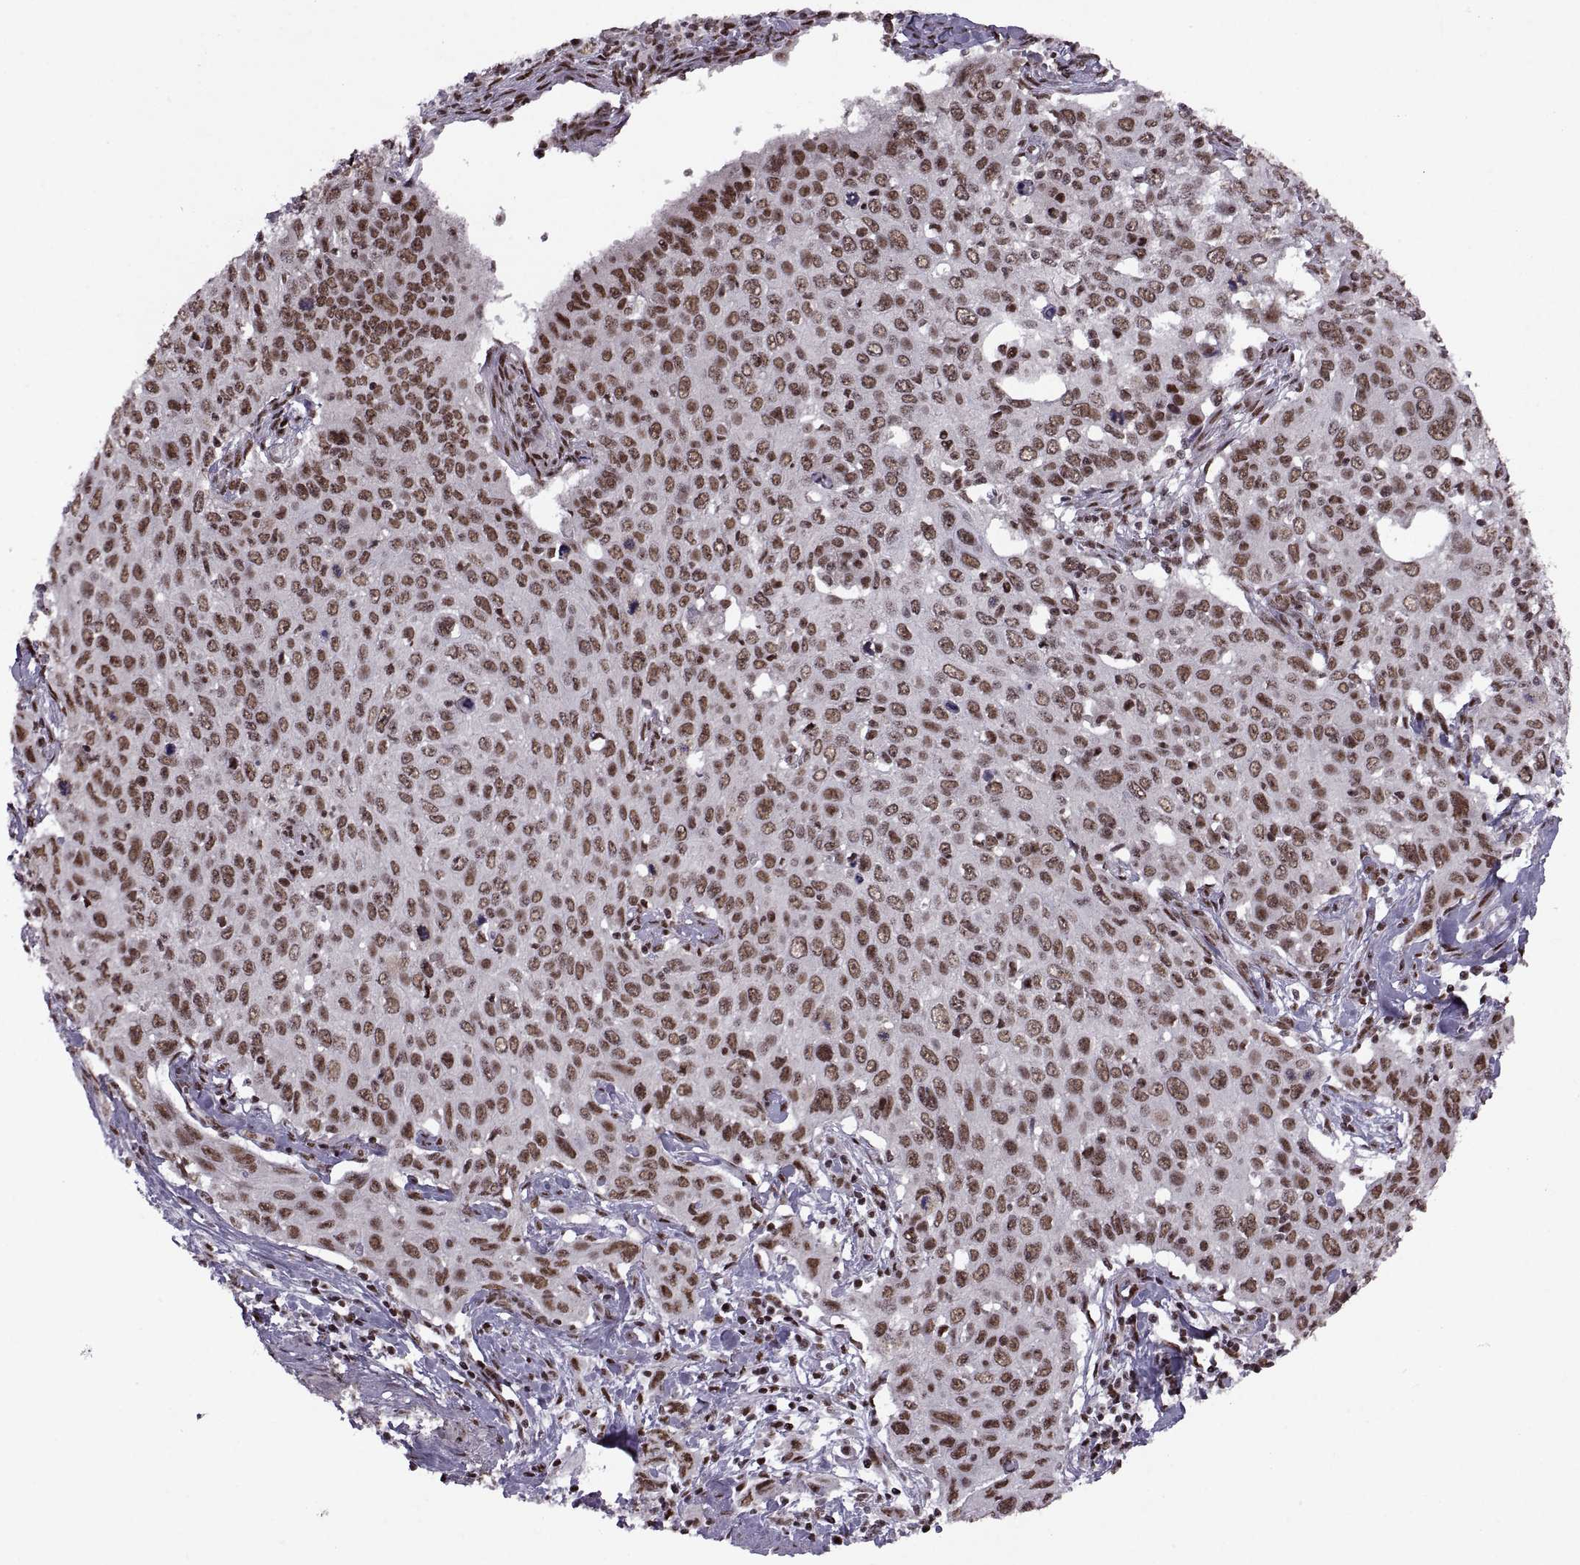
{"staining": {"intensity": "strong", "quantity": ">75%", "location": "nuclear"}, "tissue": "cervical cancer", "cell_type": "Tumor cells", "image_type": "cancer", "snomed": [{"axis": "morphology", "description": "Squamous cell carcinoma, NOS"}, {"axis": "topography", "description": "Cervix"}], "caption": "A histopathology image of squamous cell carcinoma (cervical) stained for a protein reveals strong nuclear brown staining in tumor cells.", "gene": "MT1E", "patient": {"sex": "female", "age": 38}}